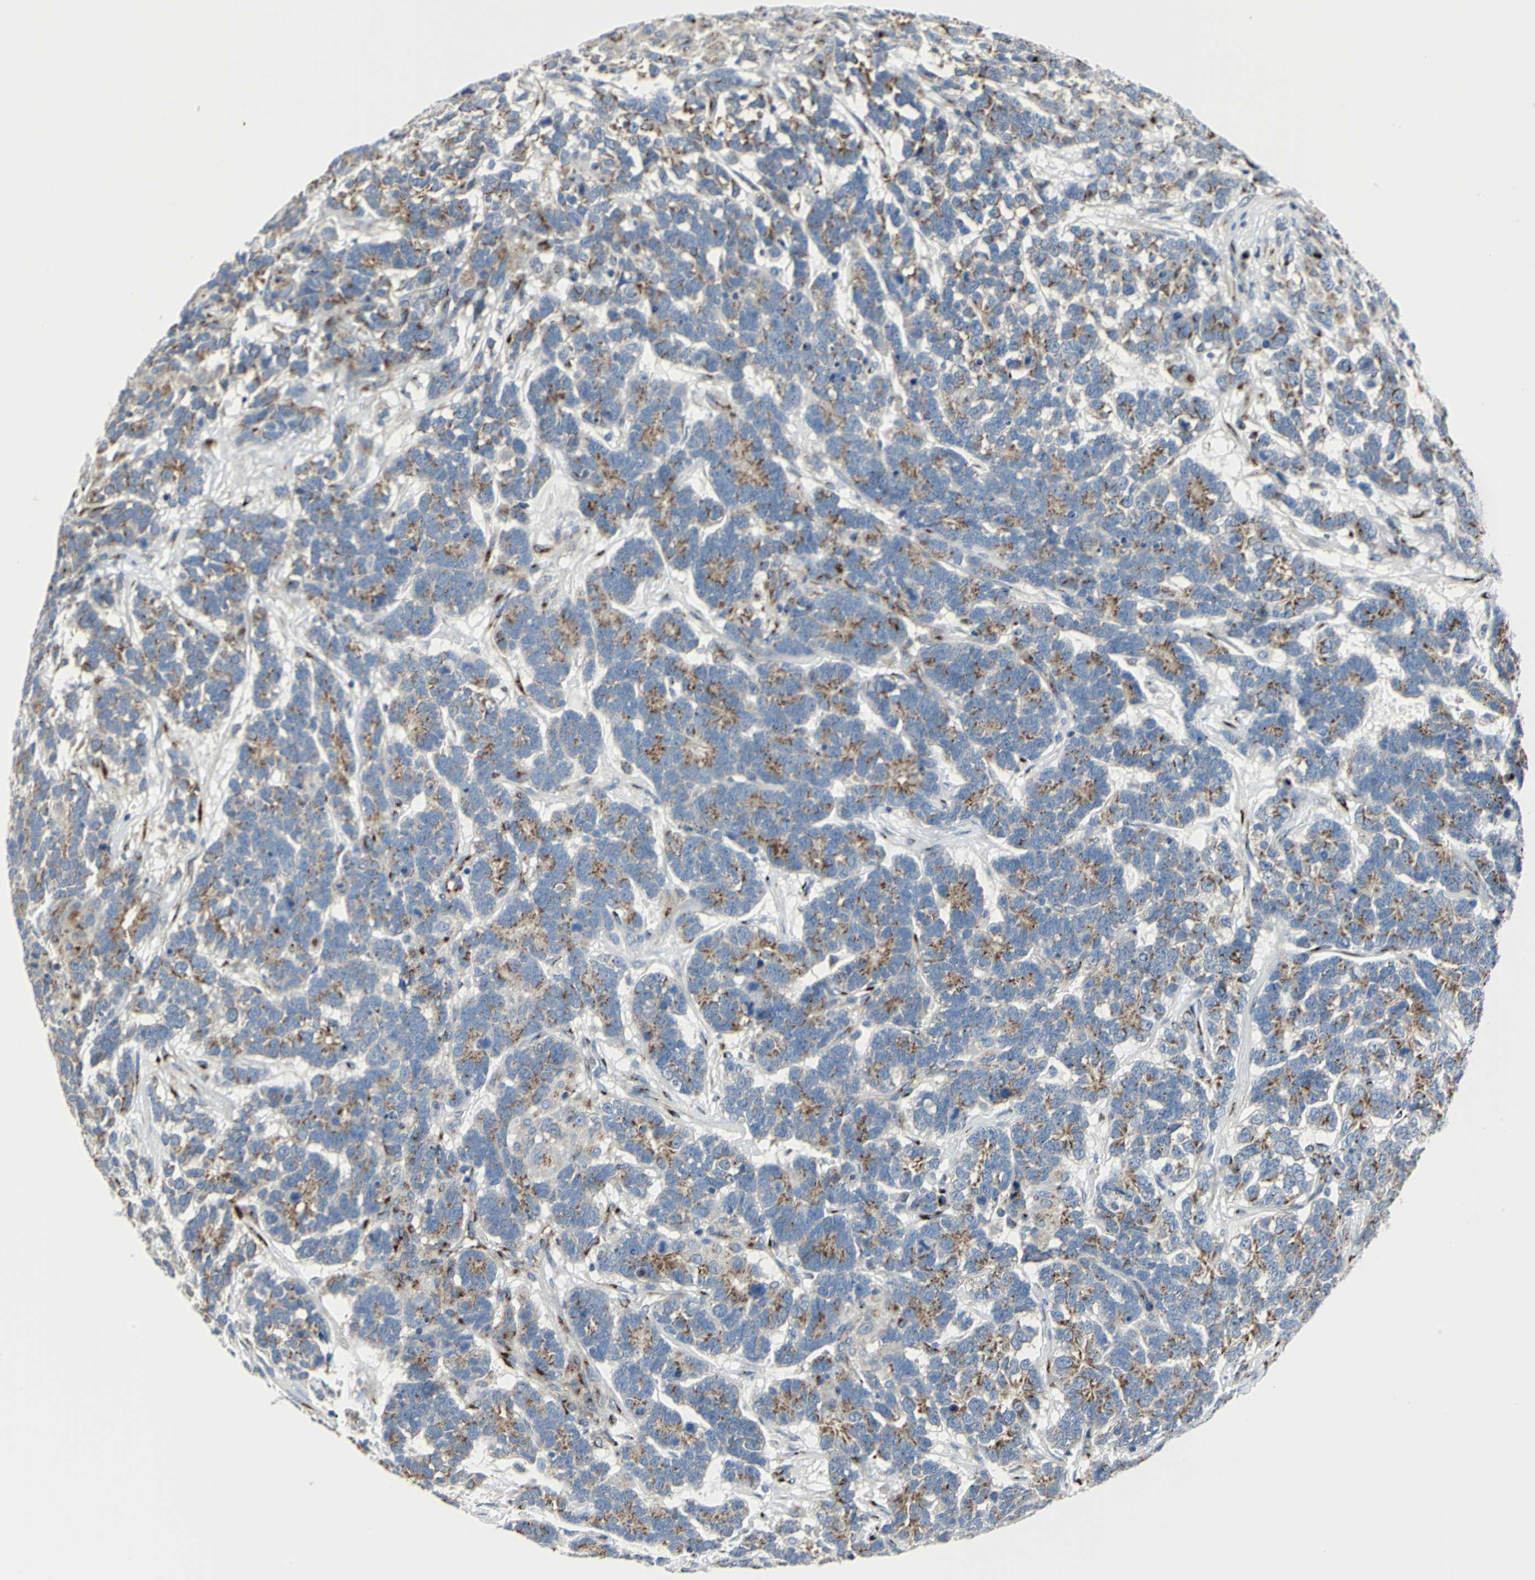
{"staining": {"intensity": "moderate", "quantity": "25%-75%", "location": "cytoplasmic/membranous"}, "tissue": "testis cancer", "cell_type": "Tumor cells", "image_type": "cancer", "snomed": [{"axis": "morphology", "description": "Carcinoma, Embryonal, NOS"}, {"axis": "topography", "description": "Testis"}], "caption": "Testis embryonal carcinoma stained with a brown dye demonstrates moderate cytoplasmic/membranous positive expression in approximately 25%-75% of tumor cells.", "gene": "GPR3", "patient": {"sex": "male", "age": 26}}